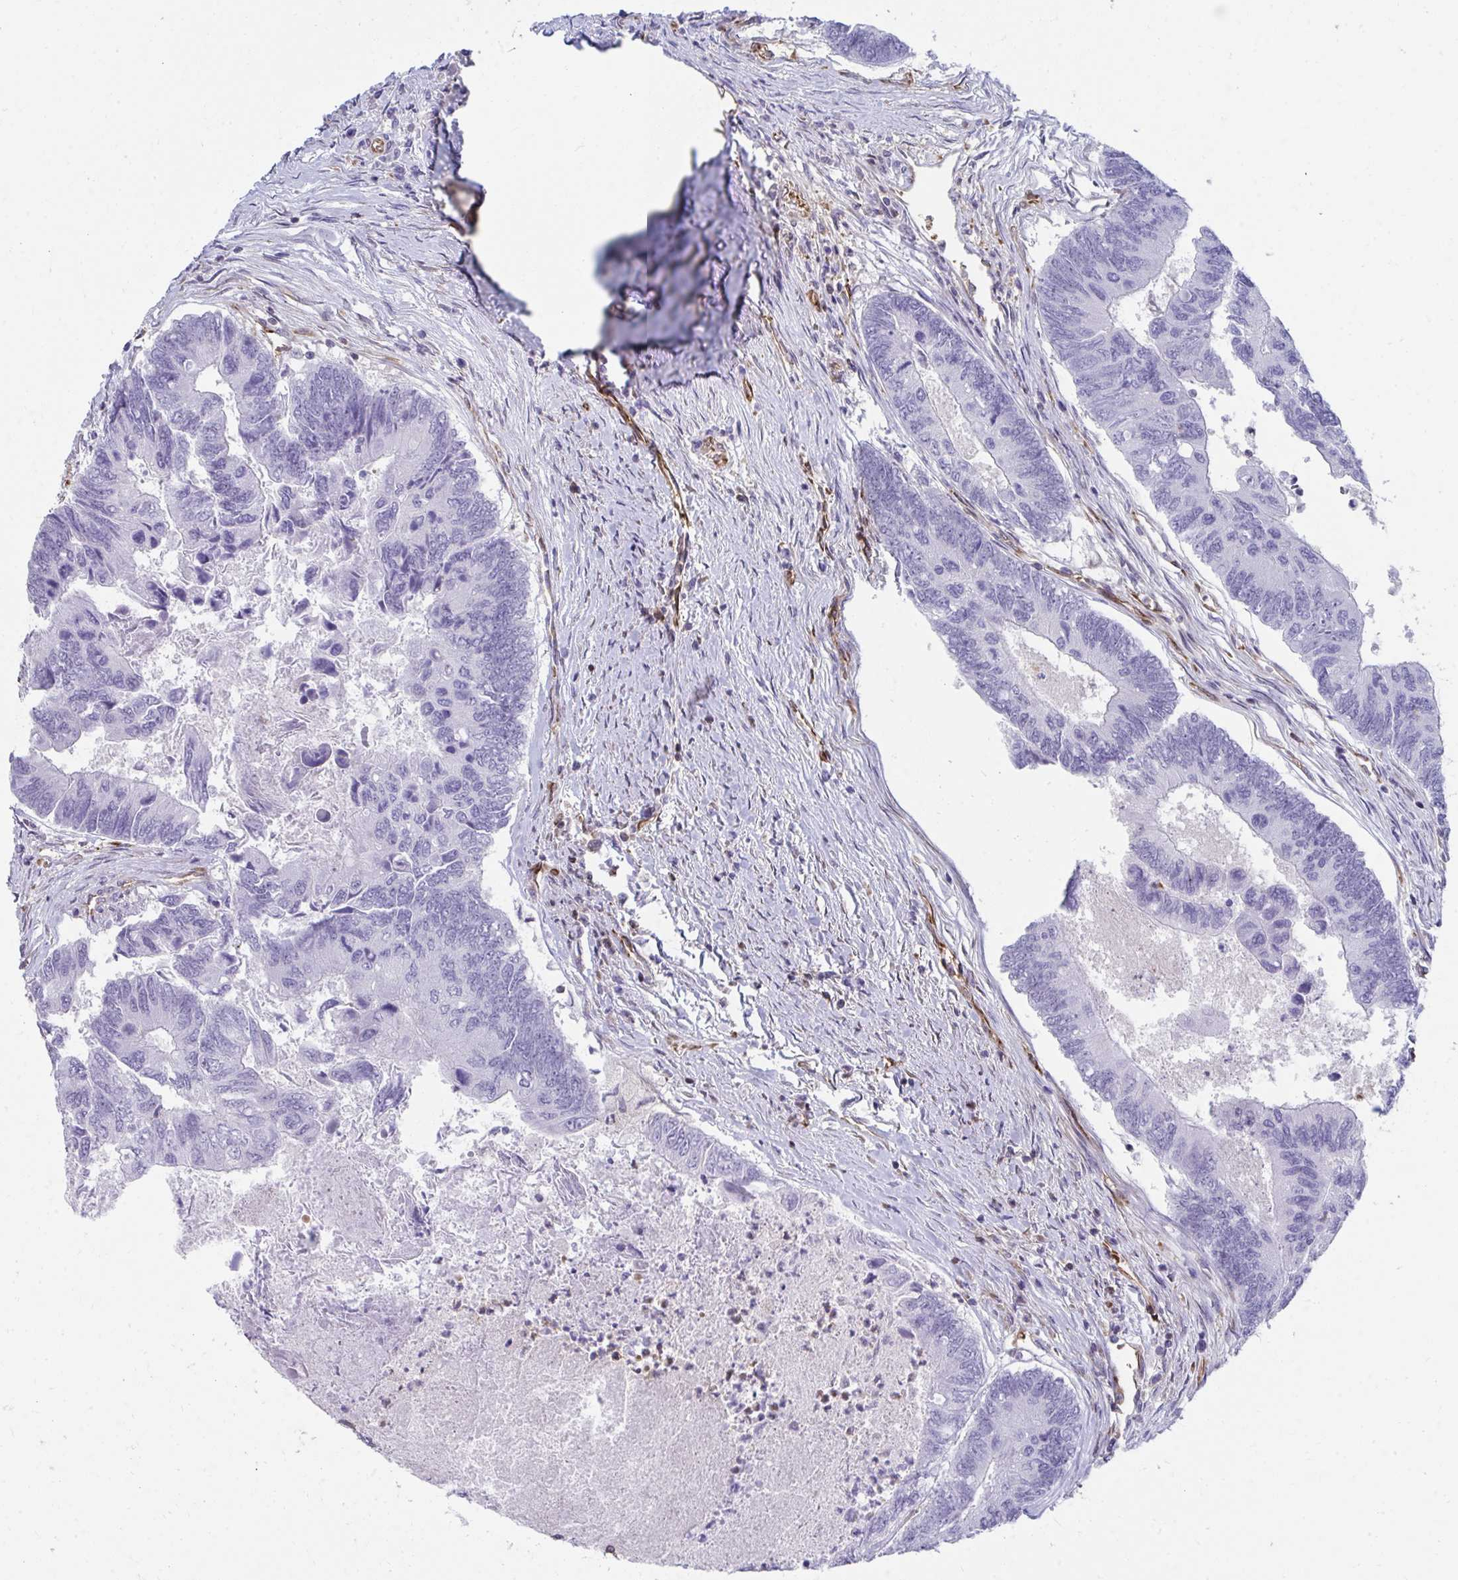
{"staining": {"intensity": "negative", "quantity": "none", "location": "none"}, "tissue": "colorectal cancer", "cell_type": "Tumor cells", "image_type": "cancer", "snomed": [{"axis": "morphology", "description": "Adenocarcinoma, NOS"}, {"axis": "topography", "description": "Colon"}], "caption": "Protein analysis of colorectal cancer displays no significant staining in tumor cells.", "gene": "FOXN3", "patient": {"sex": "female", "age": 67}}